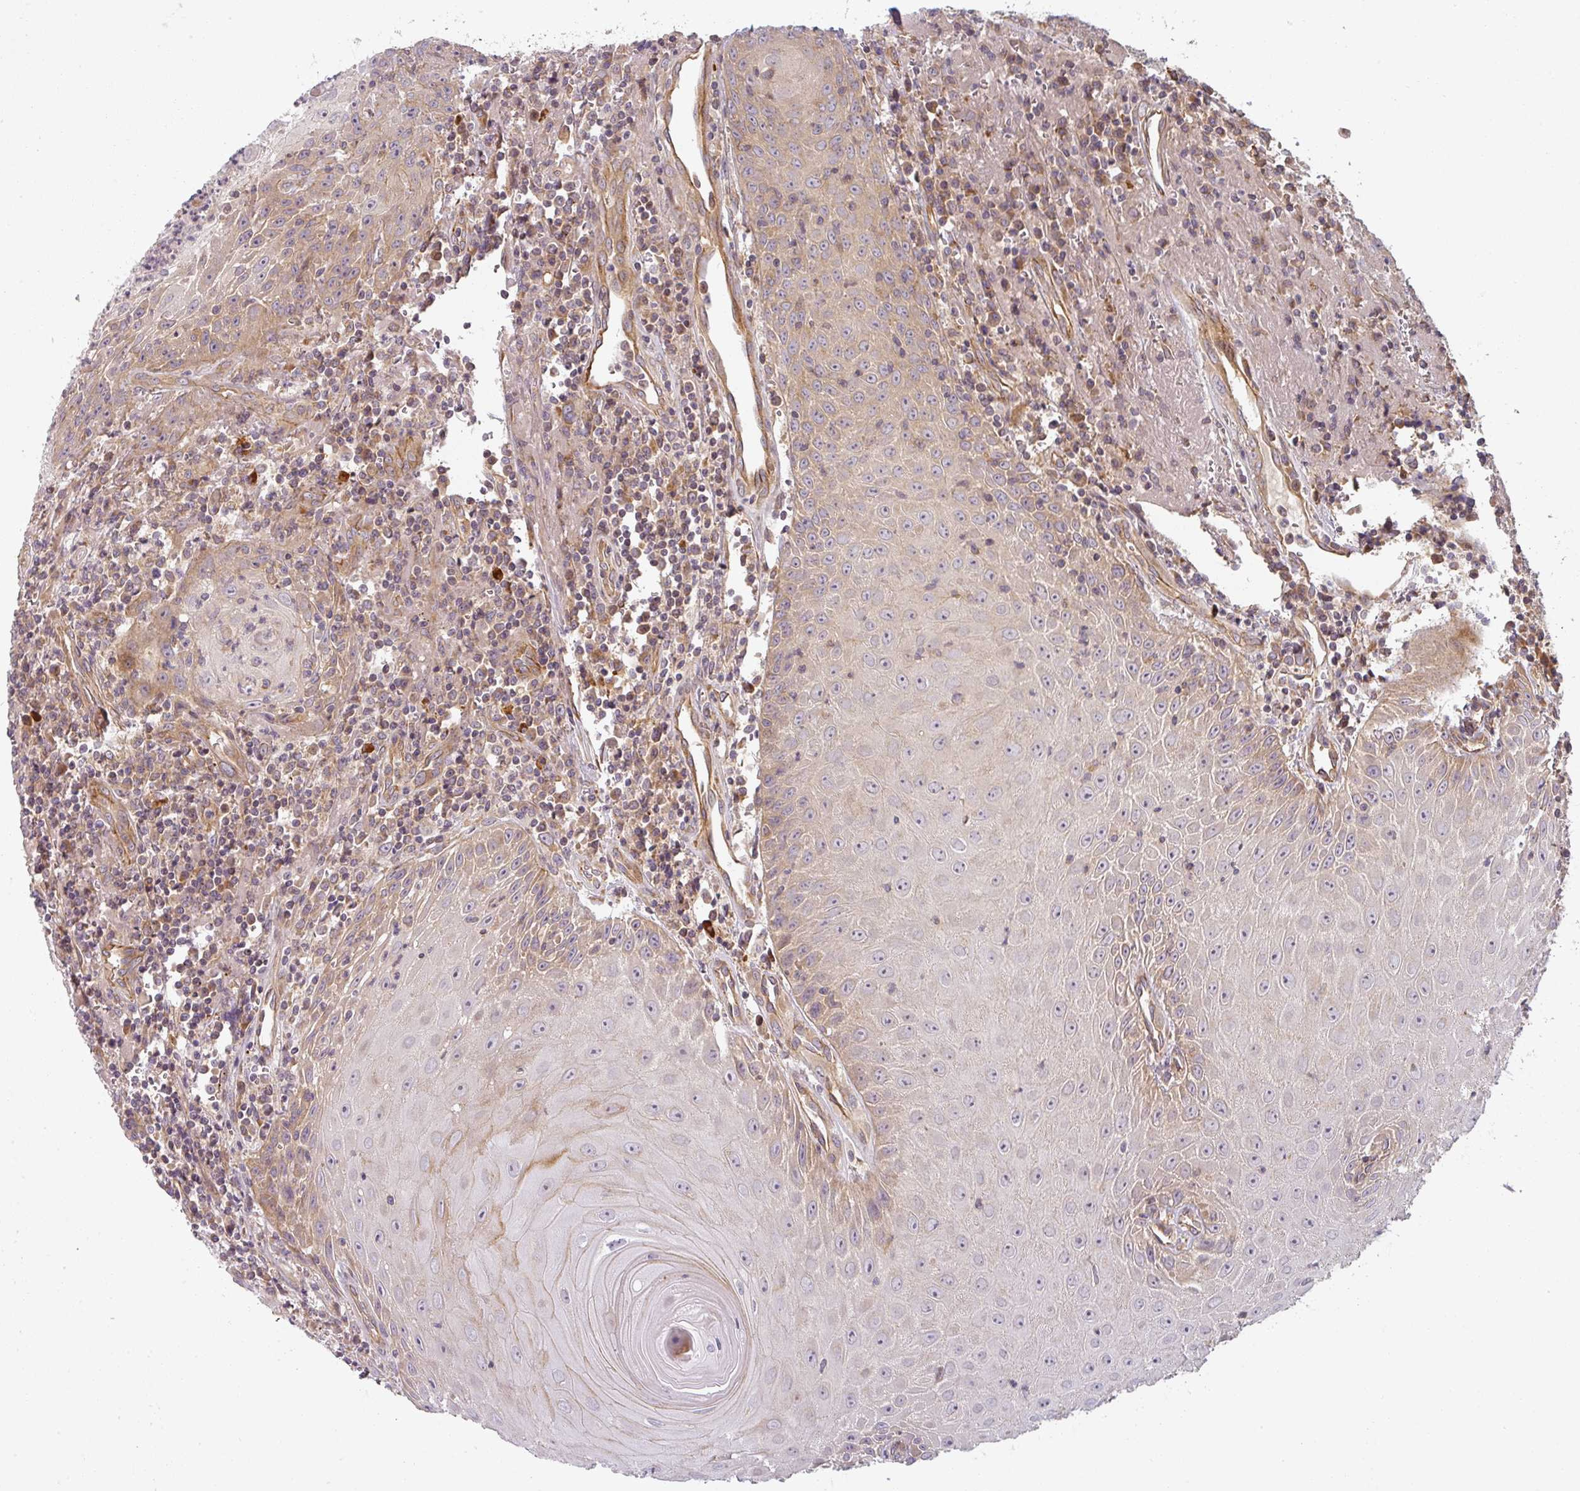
{"staining": {"intensity": "weak", "quantity": "25%-75%", "location": "cytoplasmic/membranous"}, "tissue": "head and neck cancer", "cell_type": "Tumor cells", "image_type": "cancer", "snomed": [{"axis": "morphology", "description": "Normal tissue, NOS"}, {"axis": "morphology", "description": "Squamous cell carcinoma, NOS"}, {"axis": "topography", "description": "Oral tissue"}, {"axis": "topography", "description": "Head-Neck"}], "caption": "Approximately 25%-75% of tumor cells in head and neck cancer show weak cytoplasmic/membranous protein expression as visualized by brown immunohistochemical staining.", "gene": "CNOT1", "patient": {"sex": "female", "age": 70}}